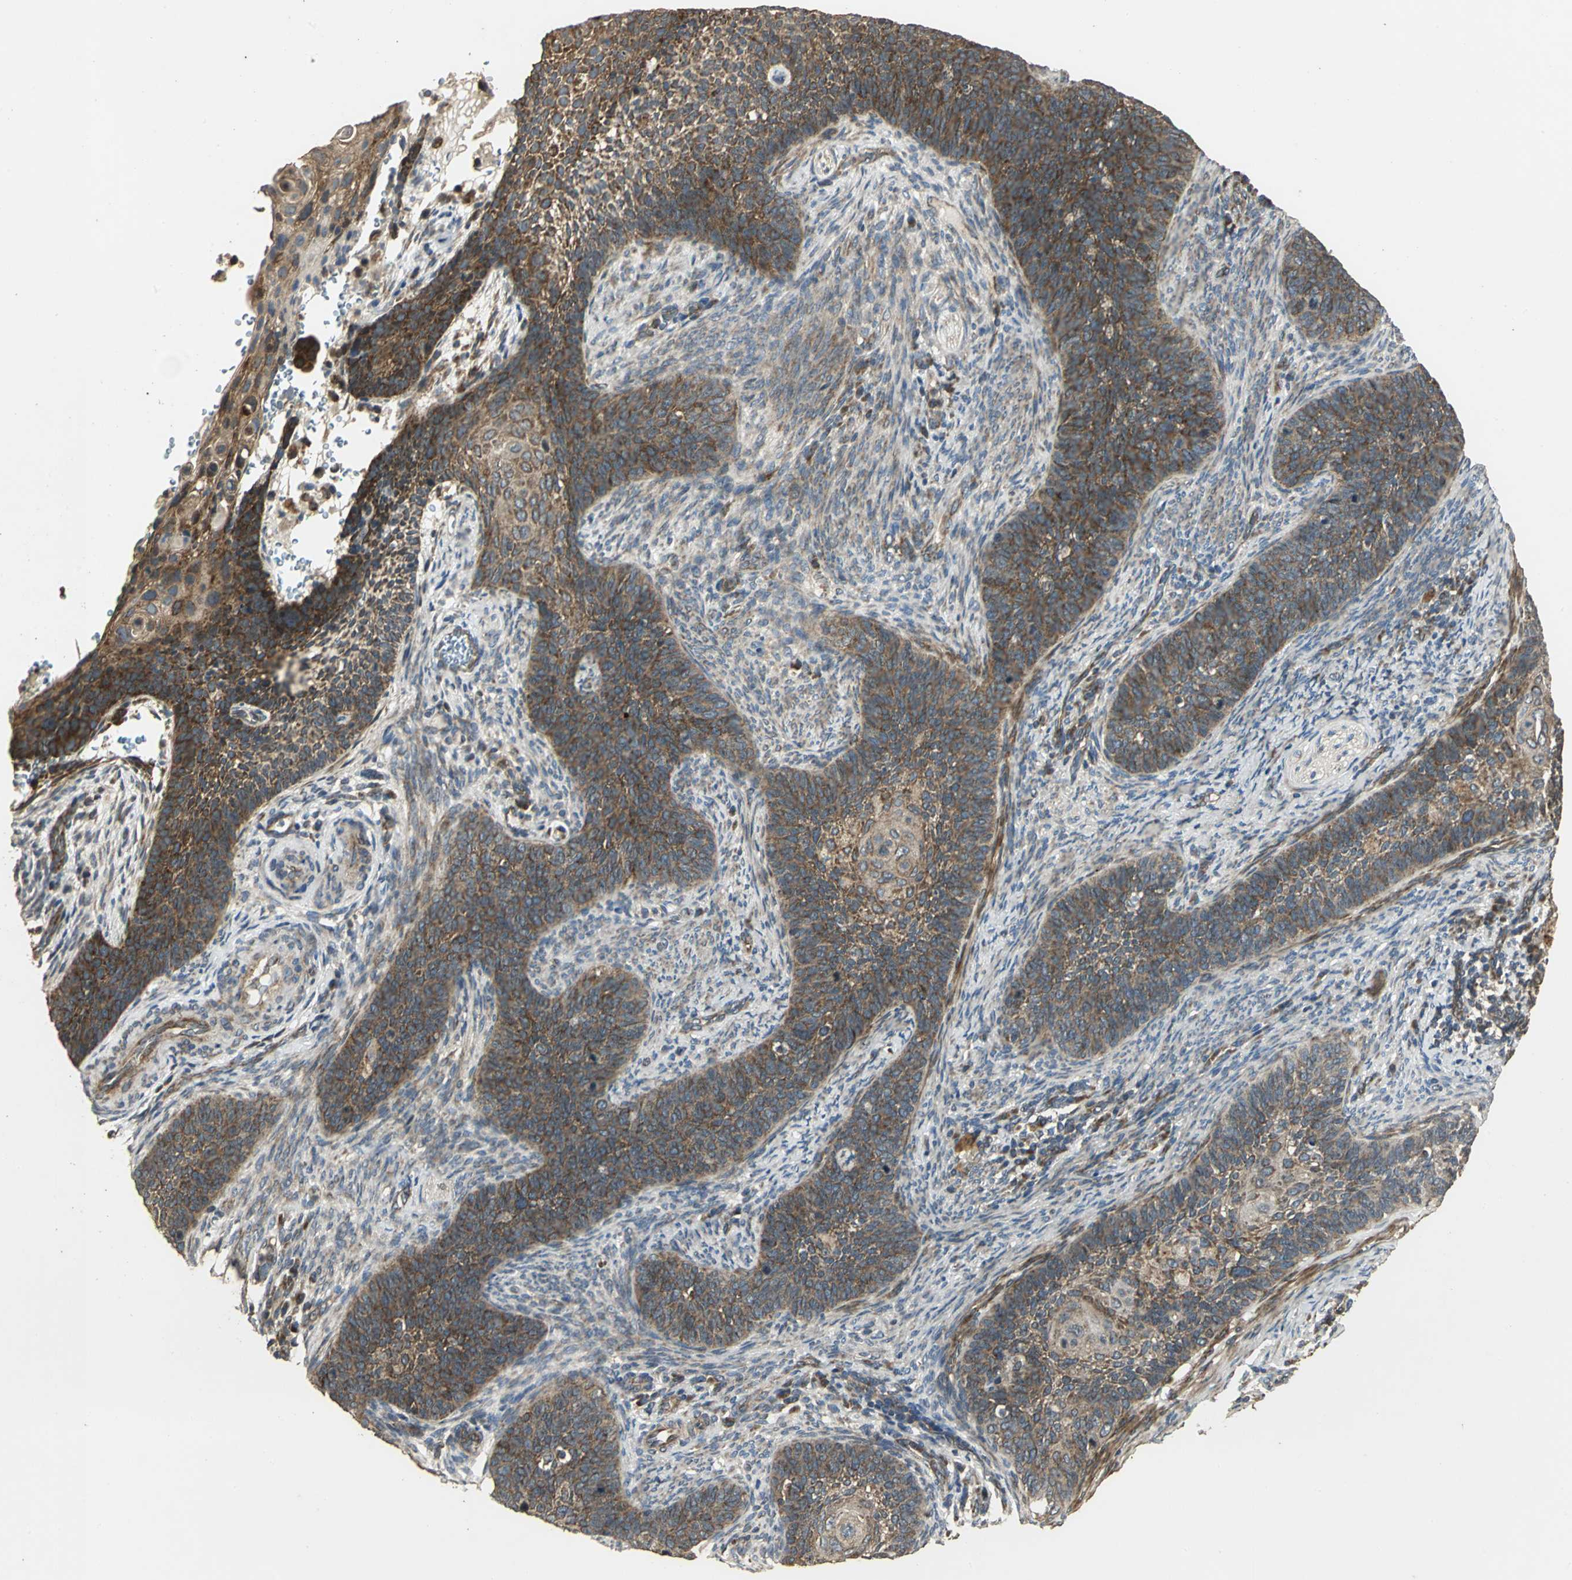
{"staining": {"intensity": "strong", "quantity": ">75%", "location": "cytoplasmic/membranous"}, "tissue": "cervical cancer", "cell_type": "Tumor cells", "image_type": "cancer", "snomed": [{"axis": "morphology", "description": "Squamous cell carcinoma, NOS"}, {"axis": "topography", "description": "Cervix"}], "caption": "Cervical cancer (squamous cell carcinoma) tissue demonstrates strong cytoplasmic/membranous expression in approximately >75% of tumor cells, visualized by immunohistochemistry.", "gene": "KANK1", "patient": {"sex": "female", "age": 33}}